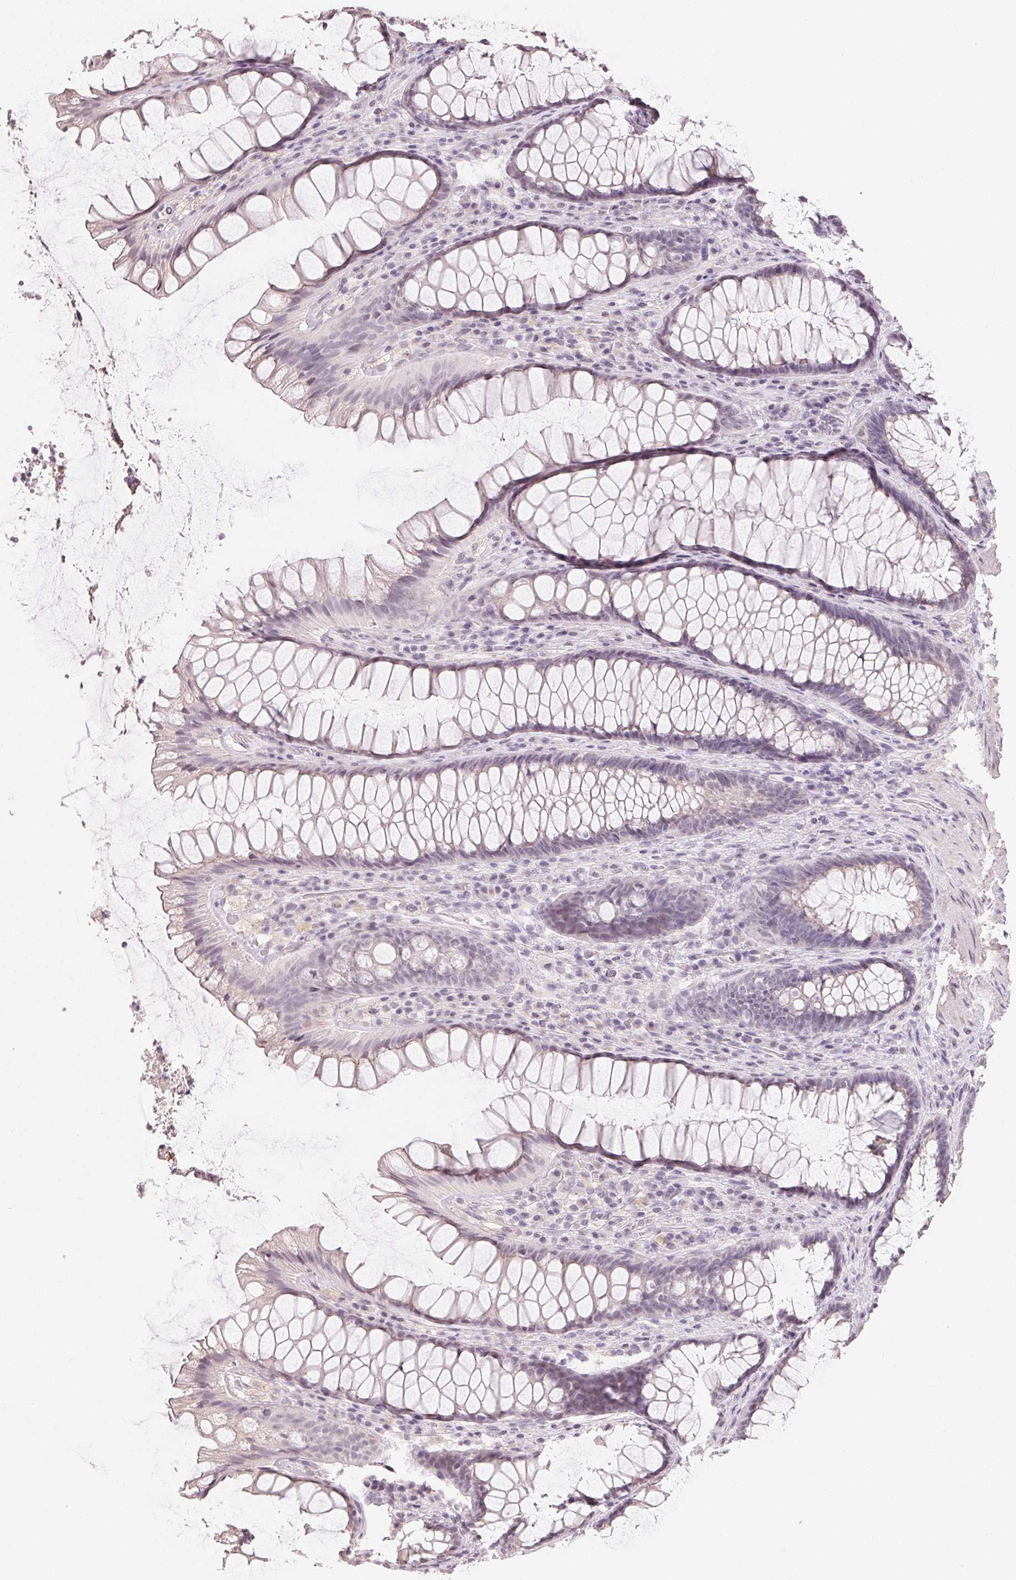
{"staining": {"intensity": "negative", "quantity": "none", "location": "none"}, "tissue": "rectum", "cell_type": "Glandular cells", "image_type": "normal", "snomed": [{"axis": "morphology", "description": "Normal tissue, NOS"}, {"axis": "topography", "description": "Rectum"}], "caption": "High power microscopy image of an immunohistochemistry (IHC) photomicrograph of unremarkable rectum, revealing no significant positivity in glandular cells. (DAB immunohistochemistry (IHC) visualized using brightfield microscopy, high magnification).", "gene": "TMEM174", "patient": {"sex": "male", "age": 72}}